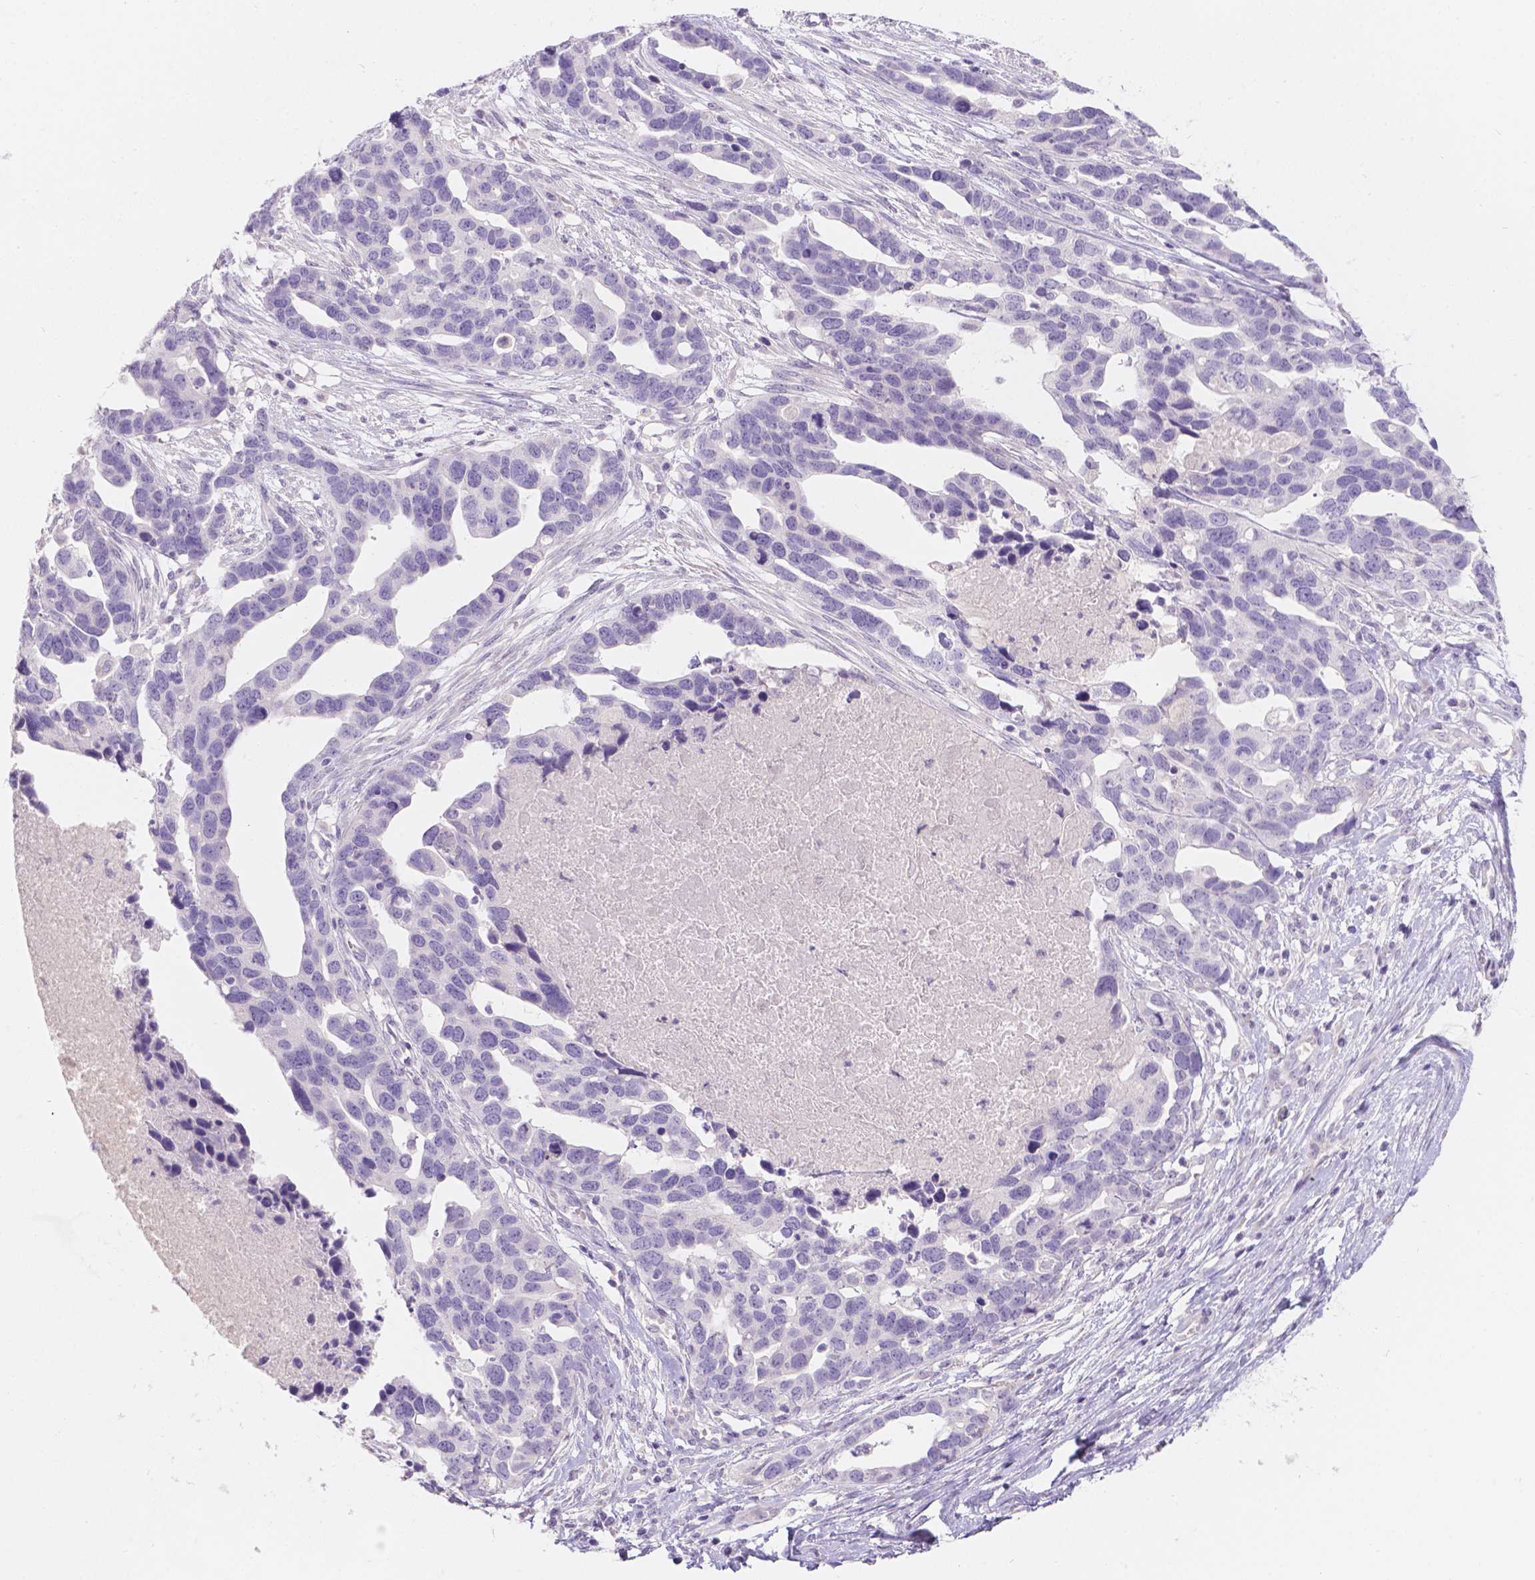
{"staining": {"intensity": "negative", "quantity": "none", "location": "none"}, "tissue": "ovarian cancer", "cell_type": "Tumor cells", "image_type": "cancer", "snomed": [{"axis": "morphology", "description": "Cystadenocarcinoma, serous, NOS"}, {"axis": "topography", "description": "Ovary"}], "caption": "An IHC histopathology image of ovarian cancer (serous cystadenocarcinoma) is shown. There is no staining in tumor cells of ovarian cancer (serous cystadenocarcinoma).", "gene": "HTN3", "patient": {"sex": "female", "age": 54}}